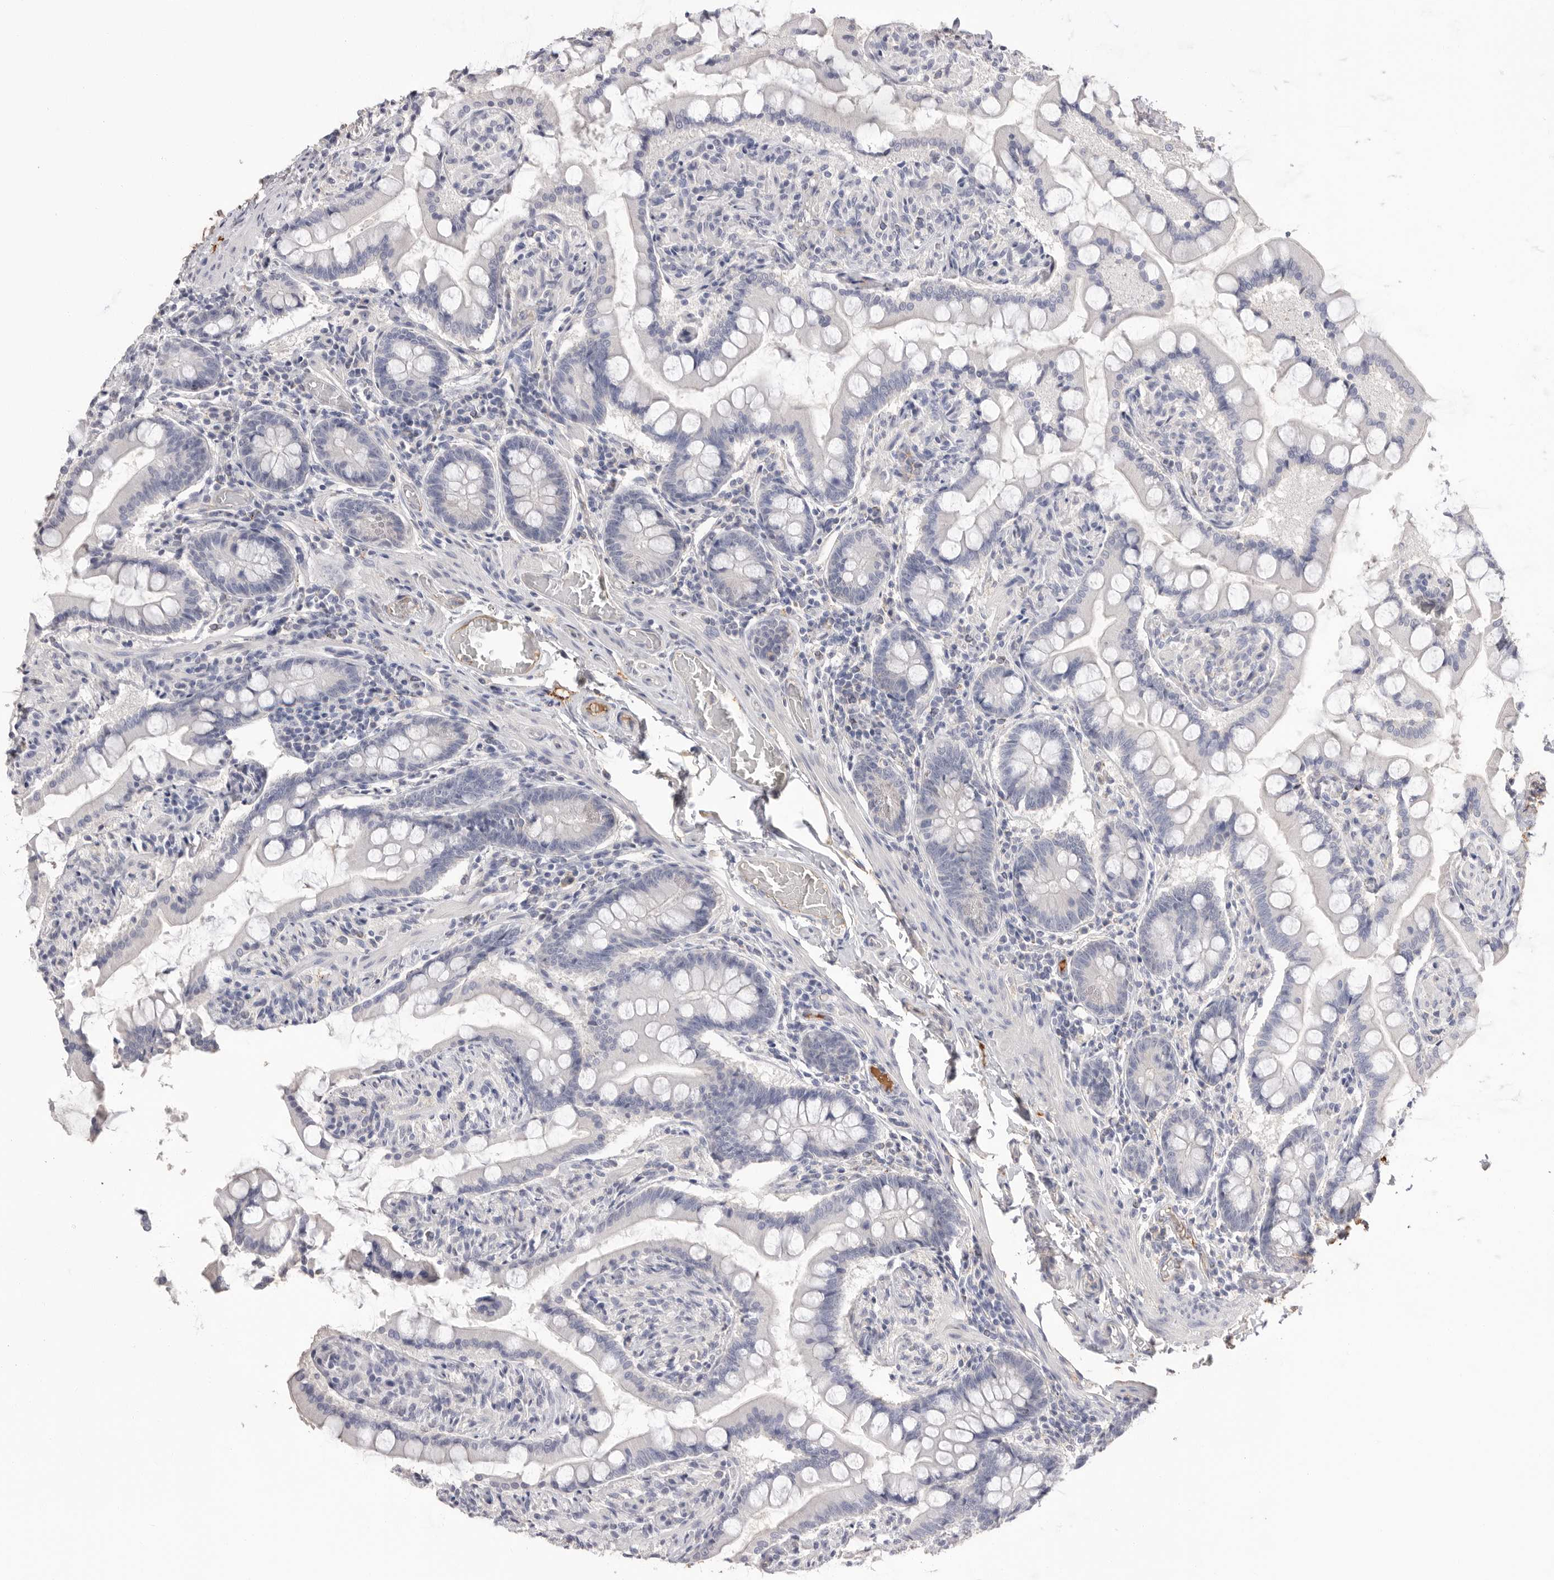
{"staining": {"intensity": "negative", "quantity": "none", "location": "none"}, "tissue": "small intestine", "cell_type": "Glandular cells", "image_type": "normal", "snomed": [{"axis": "morphology", "description": "Normal tissue, NOS"}, {"axis": "topography", "description": "Small intestine"}], "caption": "This is an immunohistochemistry (IHC) micrograph of normal human small intestine. There is no positivity in glandular cells.", "gene": "APOA2", "patient": {"sex": "male", "age": 41}}